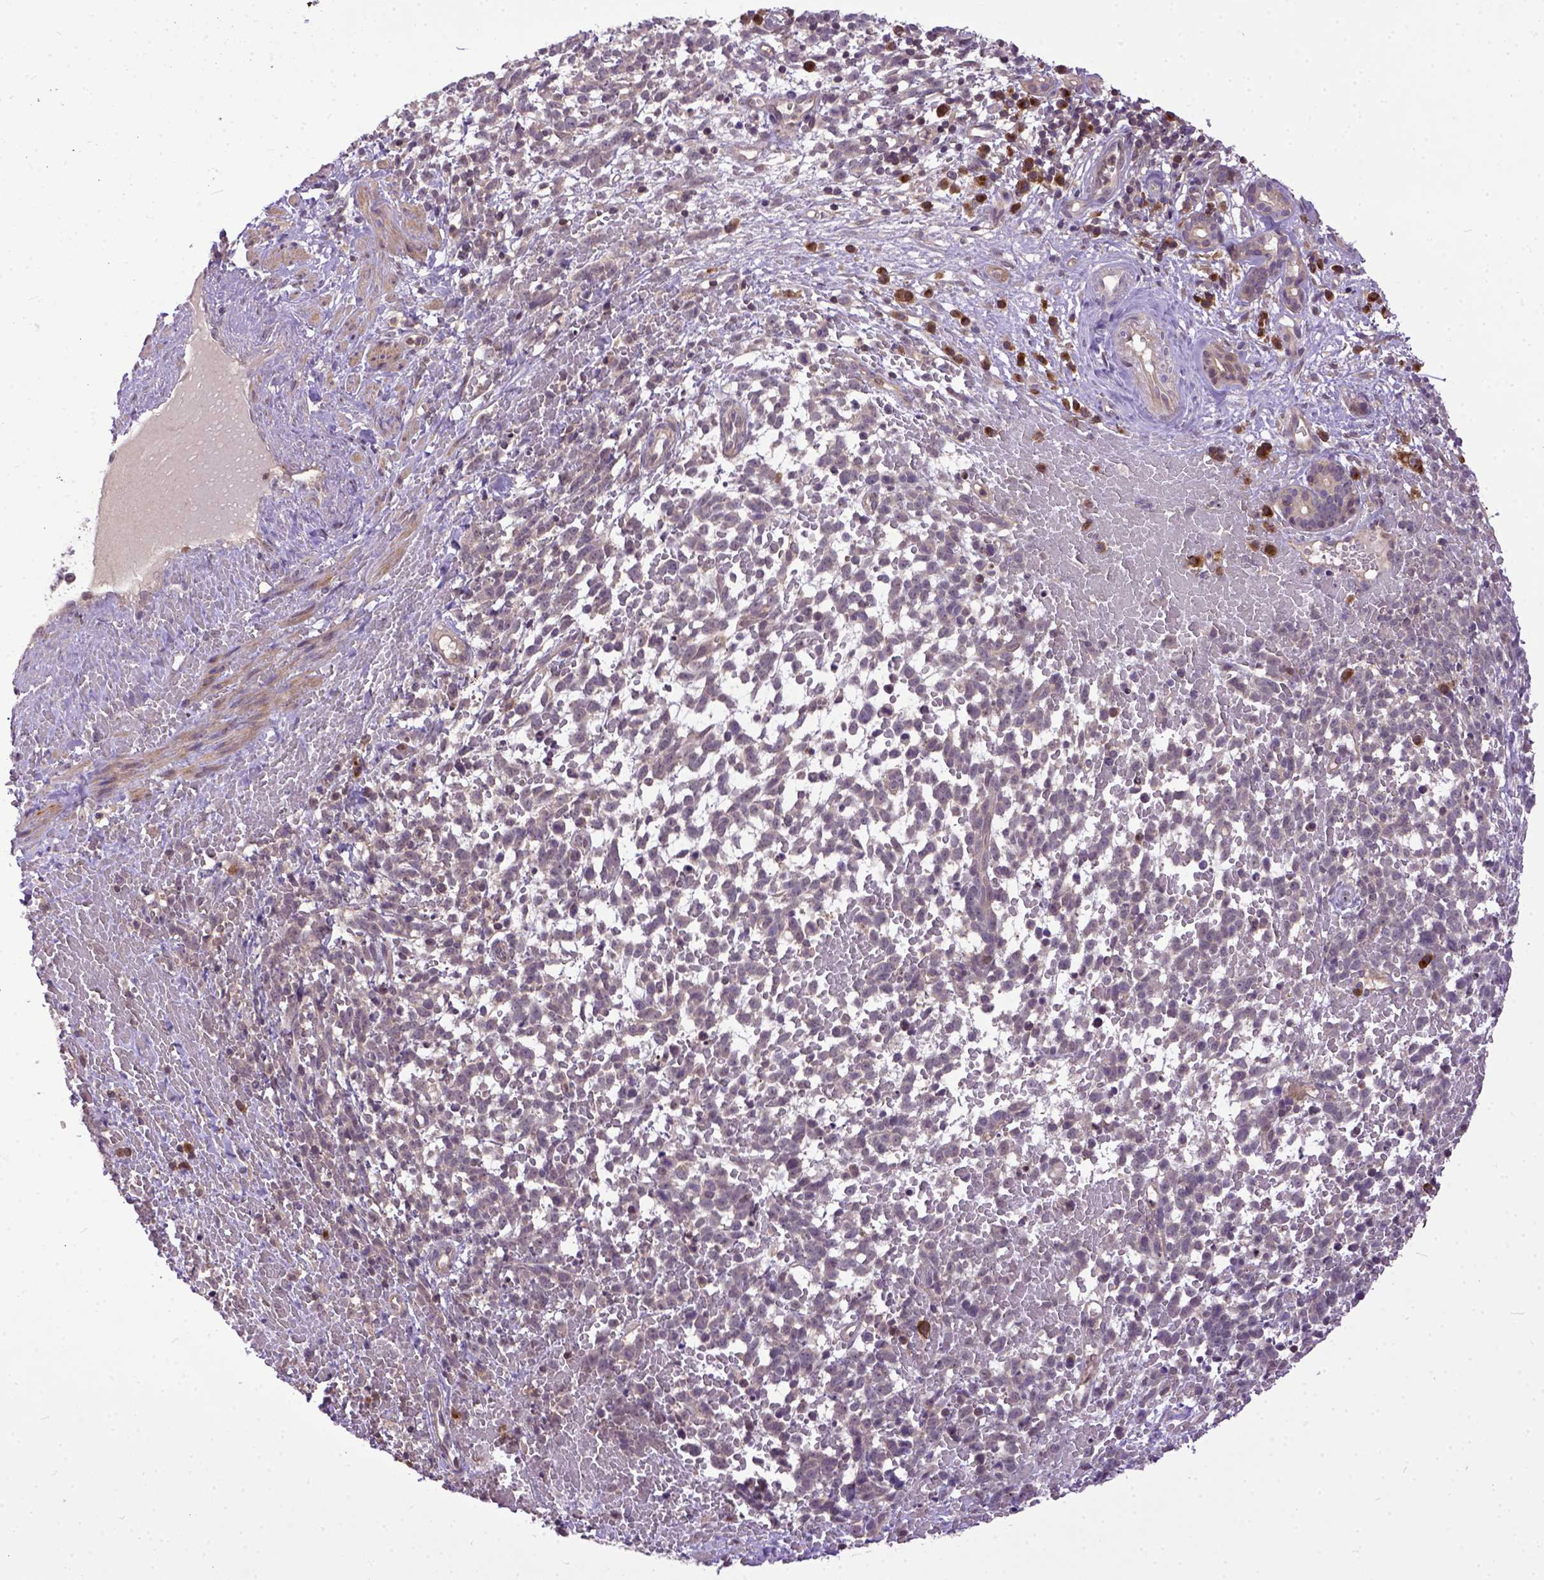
{"staining": {"intensity": "weak", "quantity": "<25%", "location": "cytoplasmic/membranous"}, "tissue": "melanoma", "cell_type": "Tumor cells", "image_type": "cancer", "snomed": [{"axis": "morphology", "description": "Malignant melanoma, NOS"}, {"axis": "topography", "description": "Skin"}], "caption": "High power microscopy photomicrograph of an immunohistochemistry histopathology image of melanoma, revealing no significant positivity in tumor cells.", "gene": "CPNE1", "patient": {"sex": "female", "age": 70}}